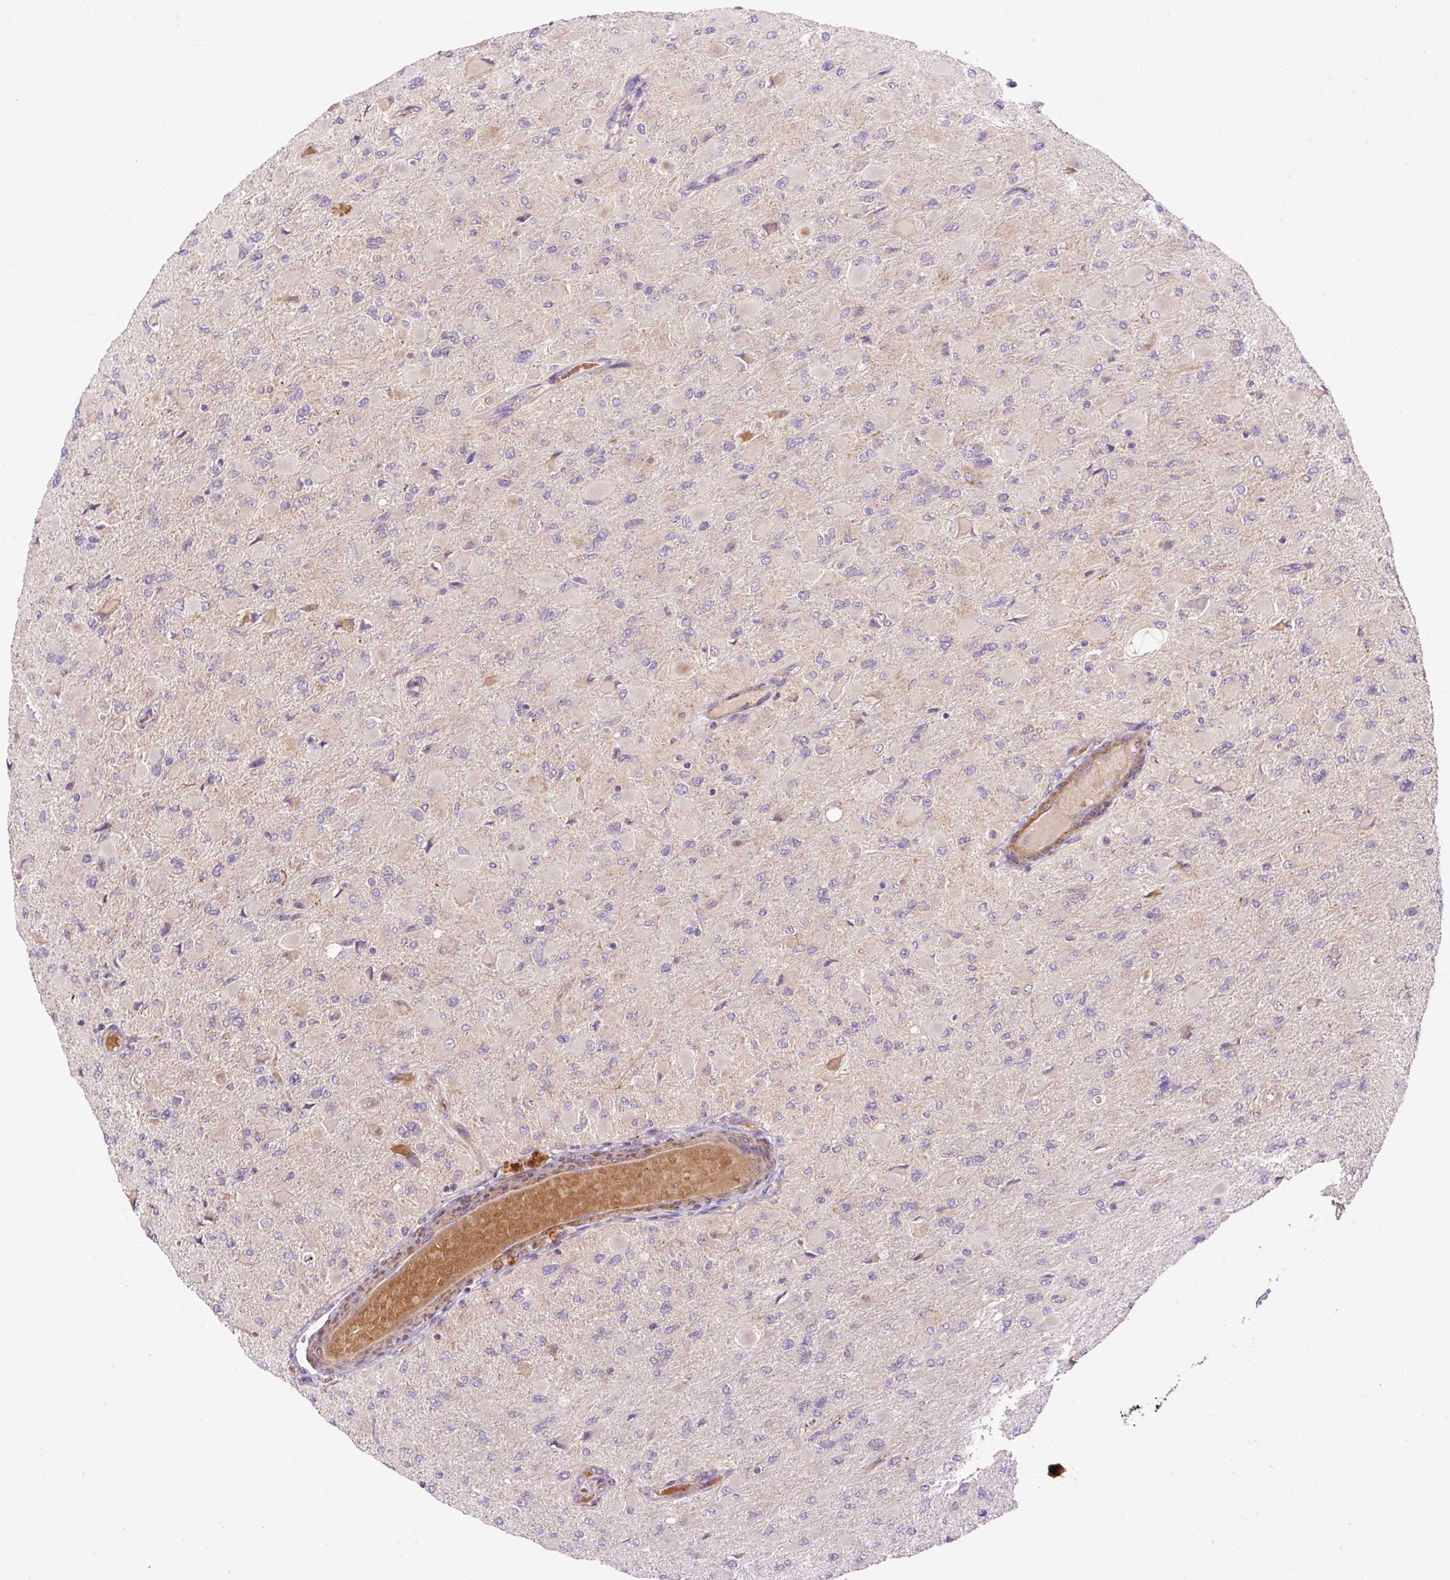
{"staining": {"intensity": "negative", "quantity": "none", "location": "none"}, "tissue": "glioma", "cell_type": "Tumor cells", "image_type": "cancer", "snomed": [{"axis": "morphology", "description": "Glioma, malignant, High grade"}, {"axis": "topography", "description": "Cerebral cortex"}], "caption": "High-grade glioma (malignant) was stained to show a protein in brown. There is no significant positivity in tumor cells.", "gene": "RIPOR3", "patient": {"sex": "female", "age": 36}}